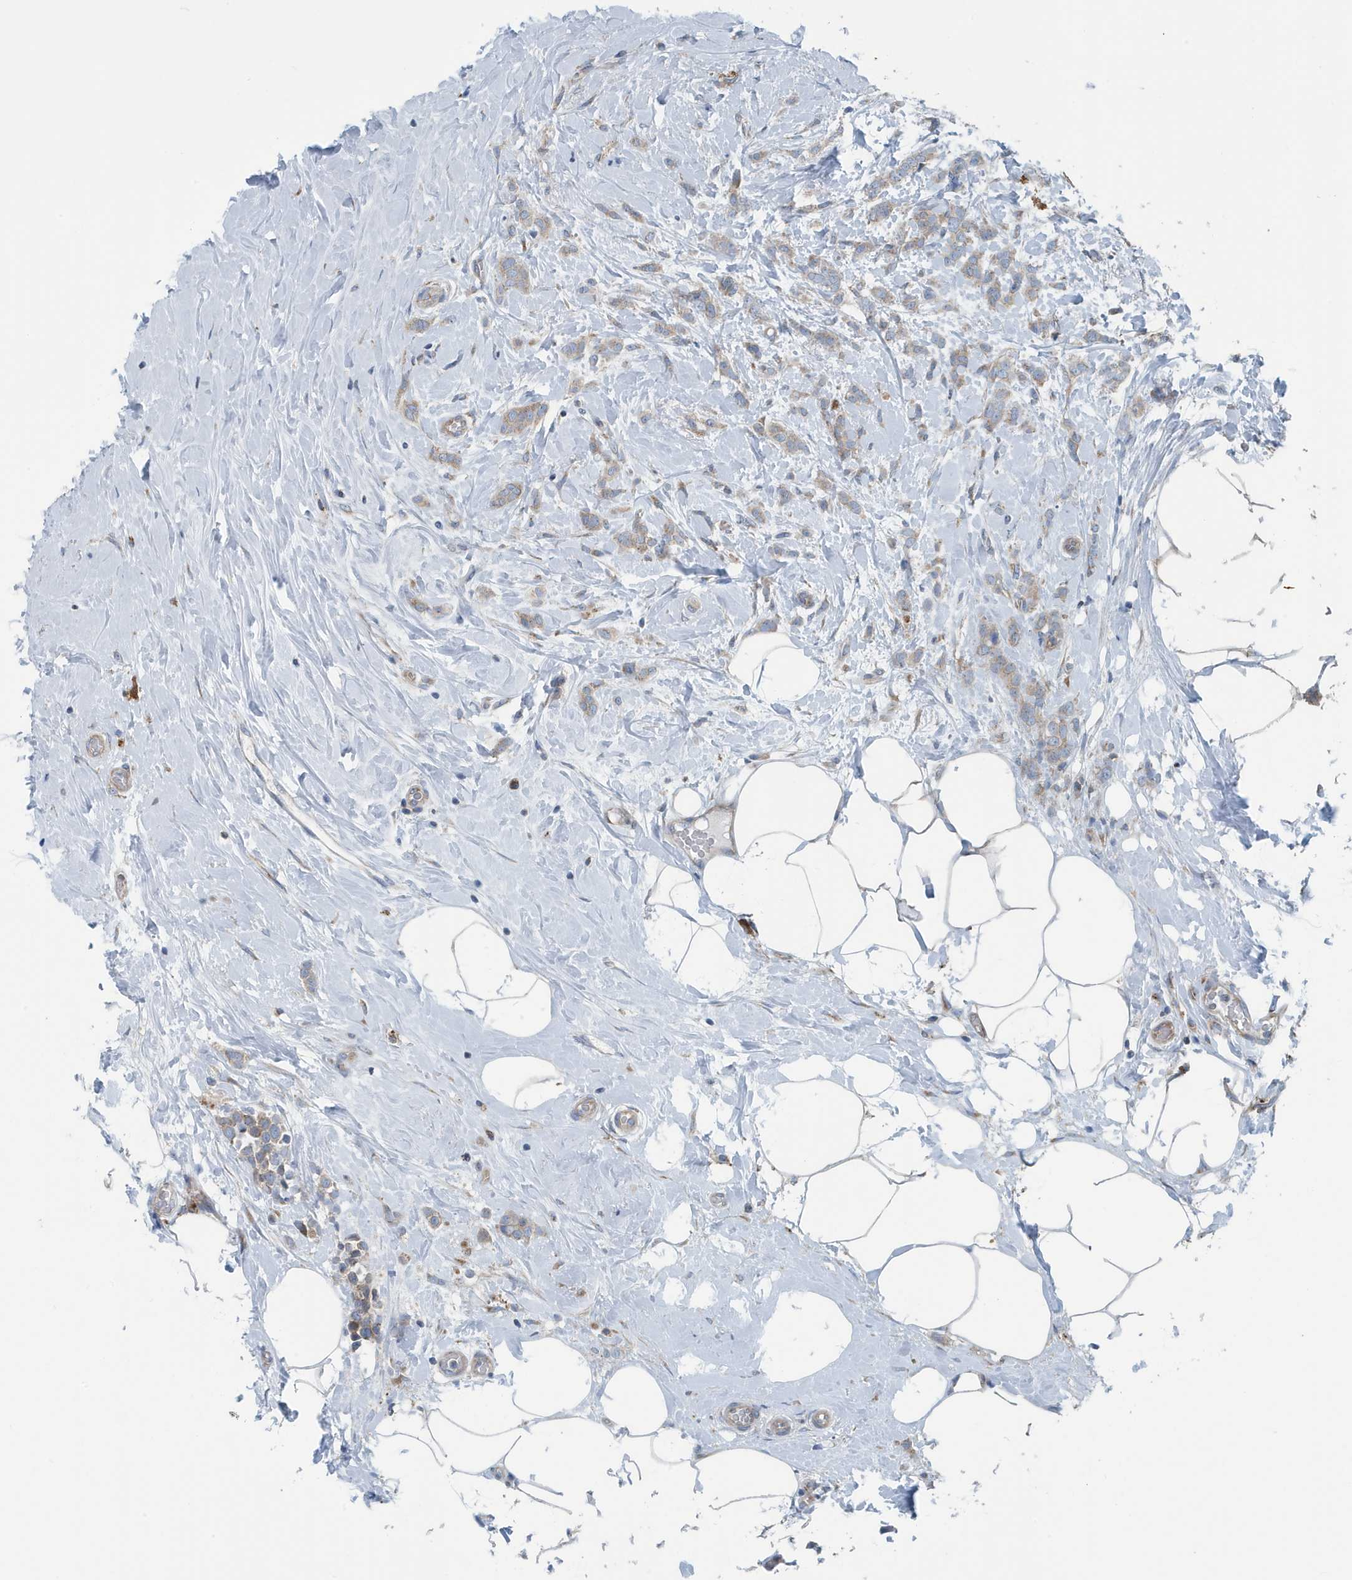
{"staining": {"intensity": "weak", "quantity": ">75%", "location": "cytoplasmic/membranous"}, "tissue": "breast cancer", "cell_type": "Tumor cells", "image_type": "cancer", "snomed": [{"axis": "morphology", "description": "Lobular carcinoma, in situ"}, {"axis": "morphology", "description": "Lobular carcinoma"}, {"axis": "topography", "description": "Breast"}], "caption": "This micrograph shows breast cancer stained with immunohistochemistry to label a protein in brown. The cytoplasmic/membranous of tumor cells show weak positivity for the protein. Nuclei are counter-stained blue.", "gene": "PPM1M", "patient": {"sex": "female", "age": 41}}